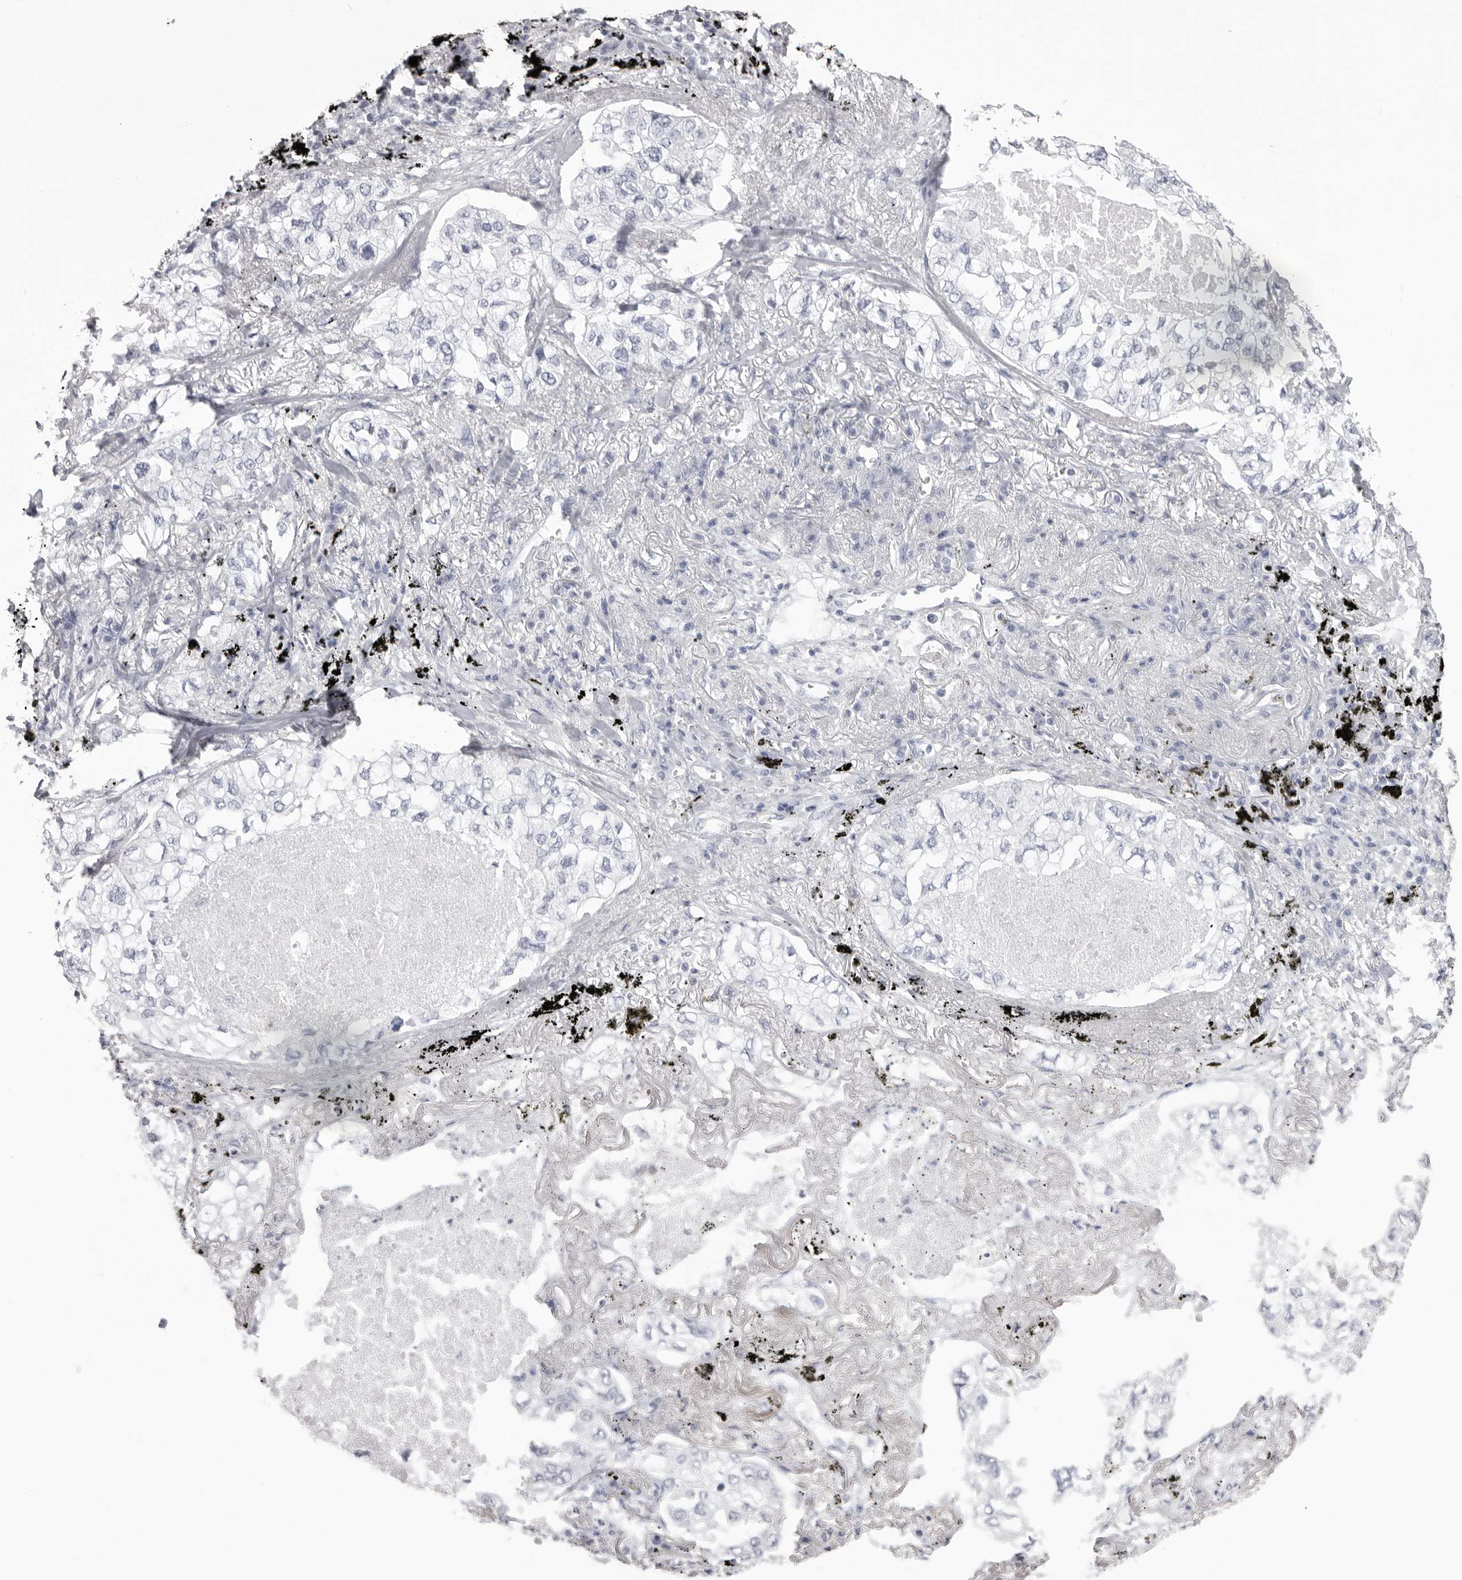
{"staining": {"intensity": "negative", "quantity": "none", "location": "none"}, "tissue": "lung cancer", "cell_type": "Tumor cells", "image_type": "cancer", "snomed": [{"axis": "morphology", "description": "Adenocarcinoma, NOS"}, {"axis": "topography", "description": "Lung"}], "caption": "Tumor cells show no significant expression in lung adenocarcinoma. (DAB immunohistochemistry with hematoxylin counter stain).", "gene": "CST1", "patient": {"sex": "male", "age": 65}}